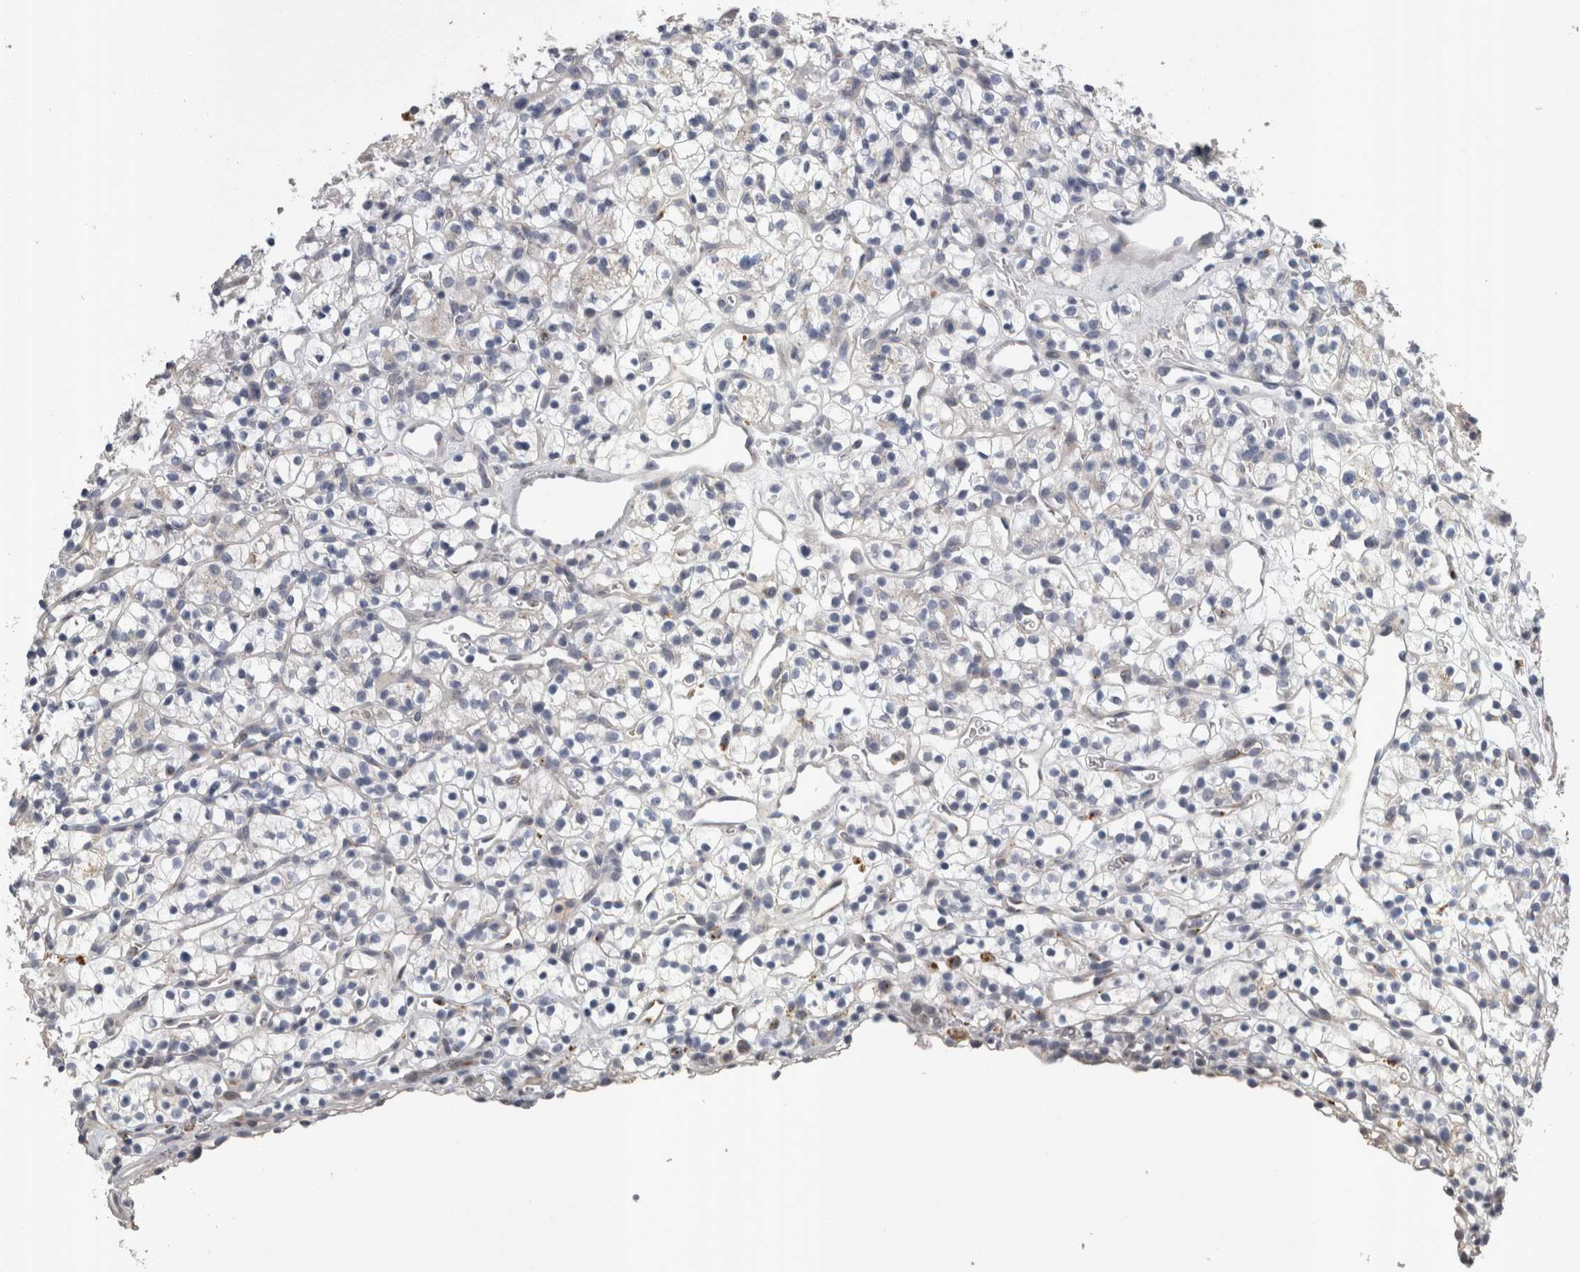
{"staining": {"intensity": "negative", "quantity": "none", "location": "none"}, "tissue": "renal cancer", "cell_type": "Tumor cells", "image_type": "cancer", "snomed": [{"axis": "morphology", "description": "Adenocarcinoma, NOS"}, {"axis": "topography", "description": "Kidney"}], "caption": "Immunohistochemistry of human renal cancer (adenocarcinoma) exhibits no expression in tumor cells. (Brightfield microscopy of DAB immunohistochemistry at high magnification).", "gene": "STC1", "patient": {"sex": "female", "age": 57}}